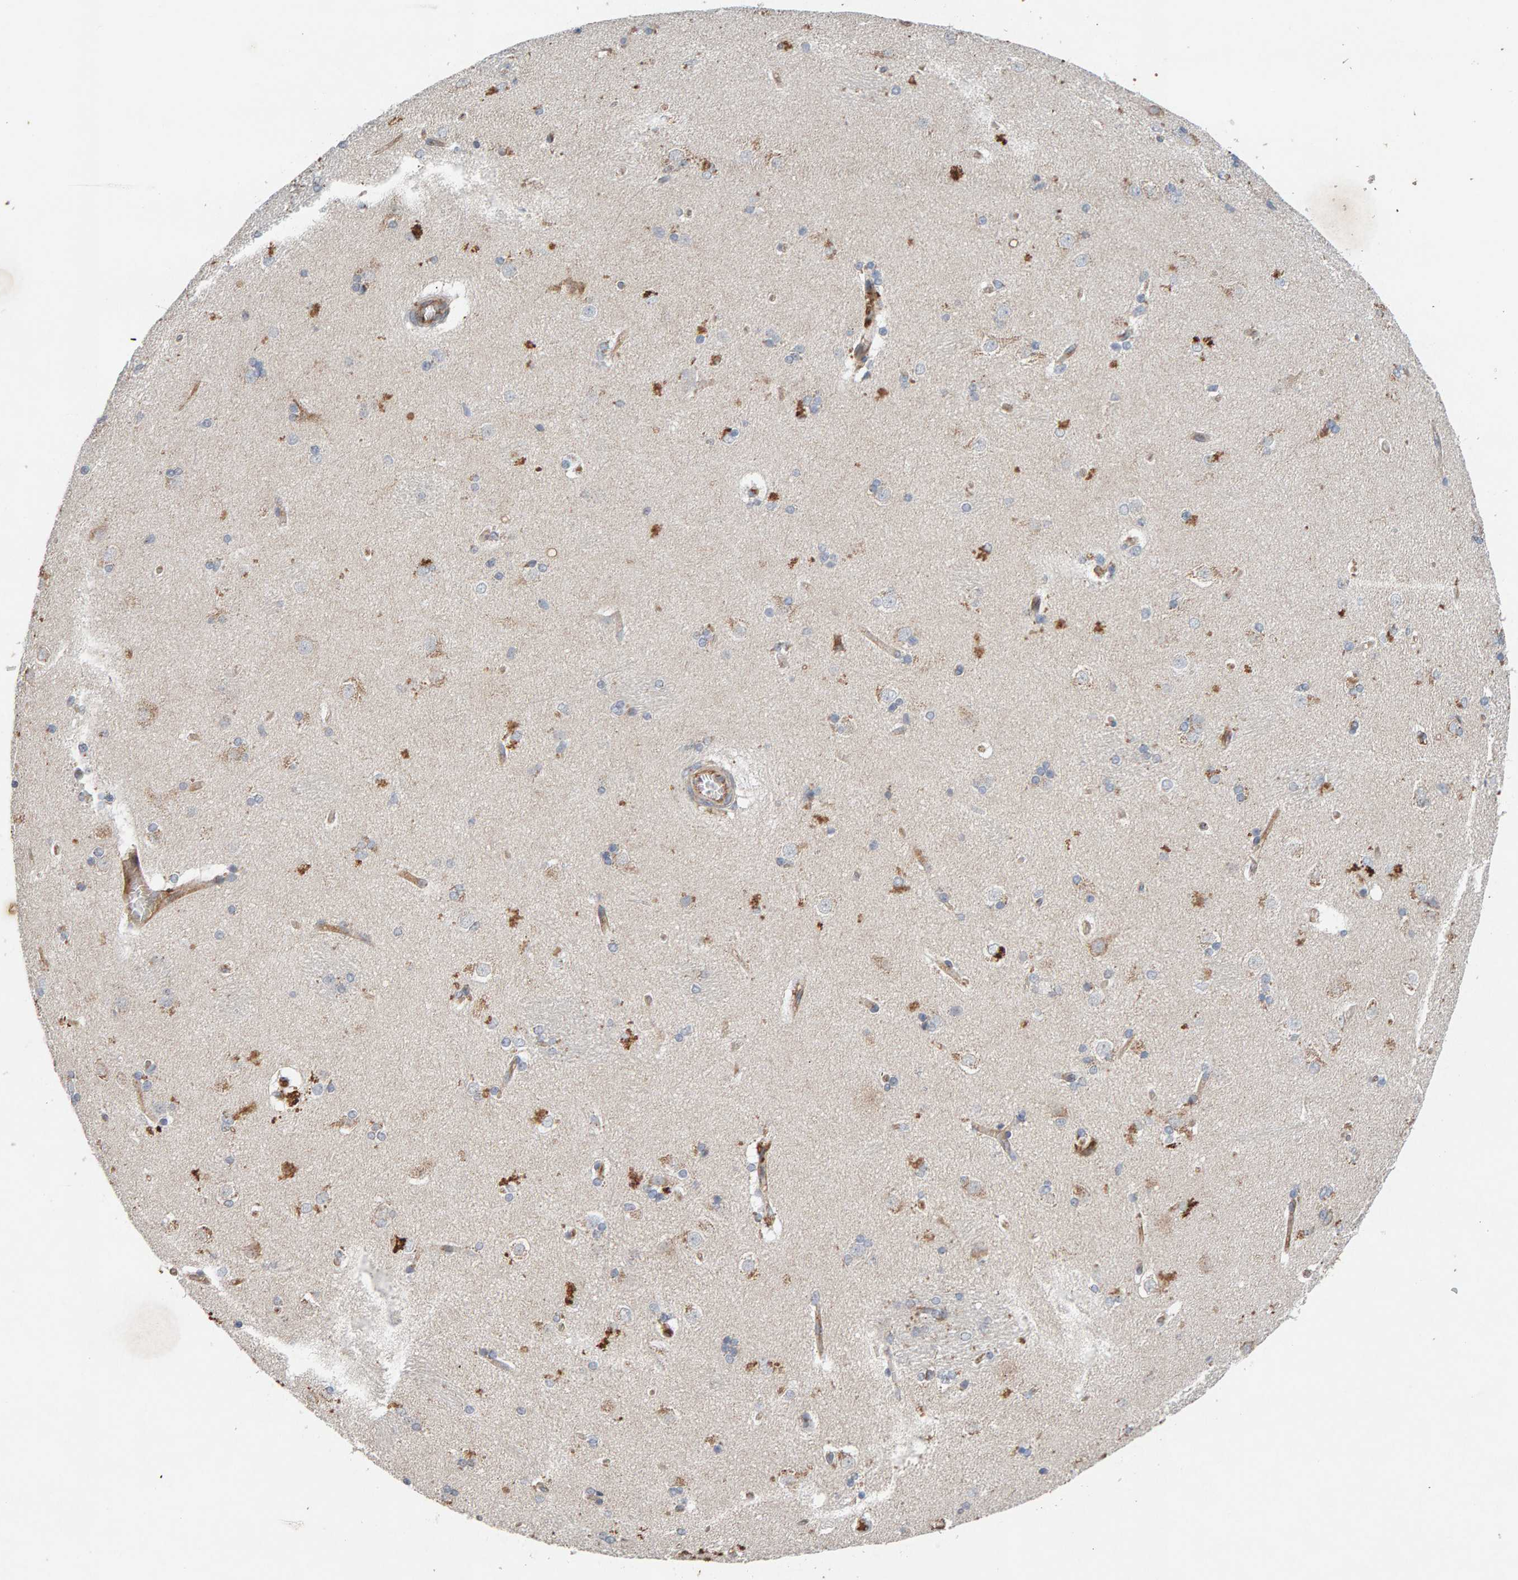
{"staining": {"intensity": "weak", "quantity": "<25%", "location": "cytoplasmic/membranous"}, "tissue": "caudate", "cell_type": "Glial cells", "image_type": "normal", "snomed": [{"axis": "morphology", "description": "Normal tissue, NOS"}, {"axis": "topography", "description": "Lateral ventricle wall"}], "caption": "Glial cells are negative for brown protein staining in normal caudate. (Brightfield microscopy of DAB immunohistochemistry at high magnification).", "gene": "PTPRM", "patient": {"sex": "female", "age": 19}}